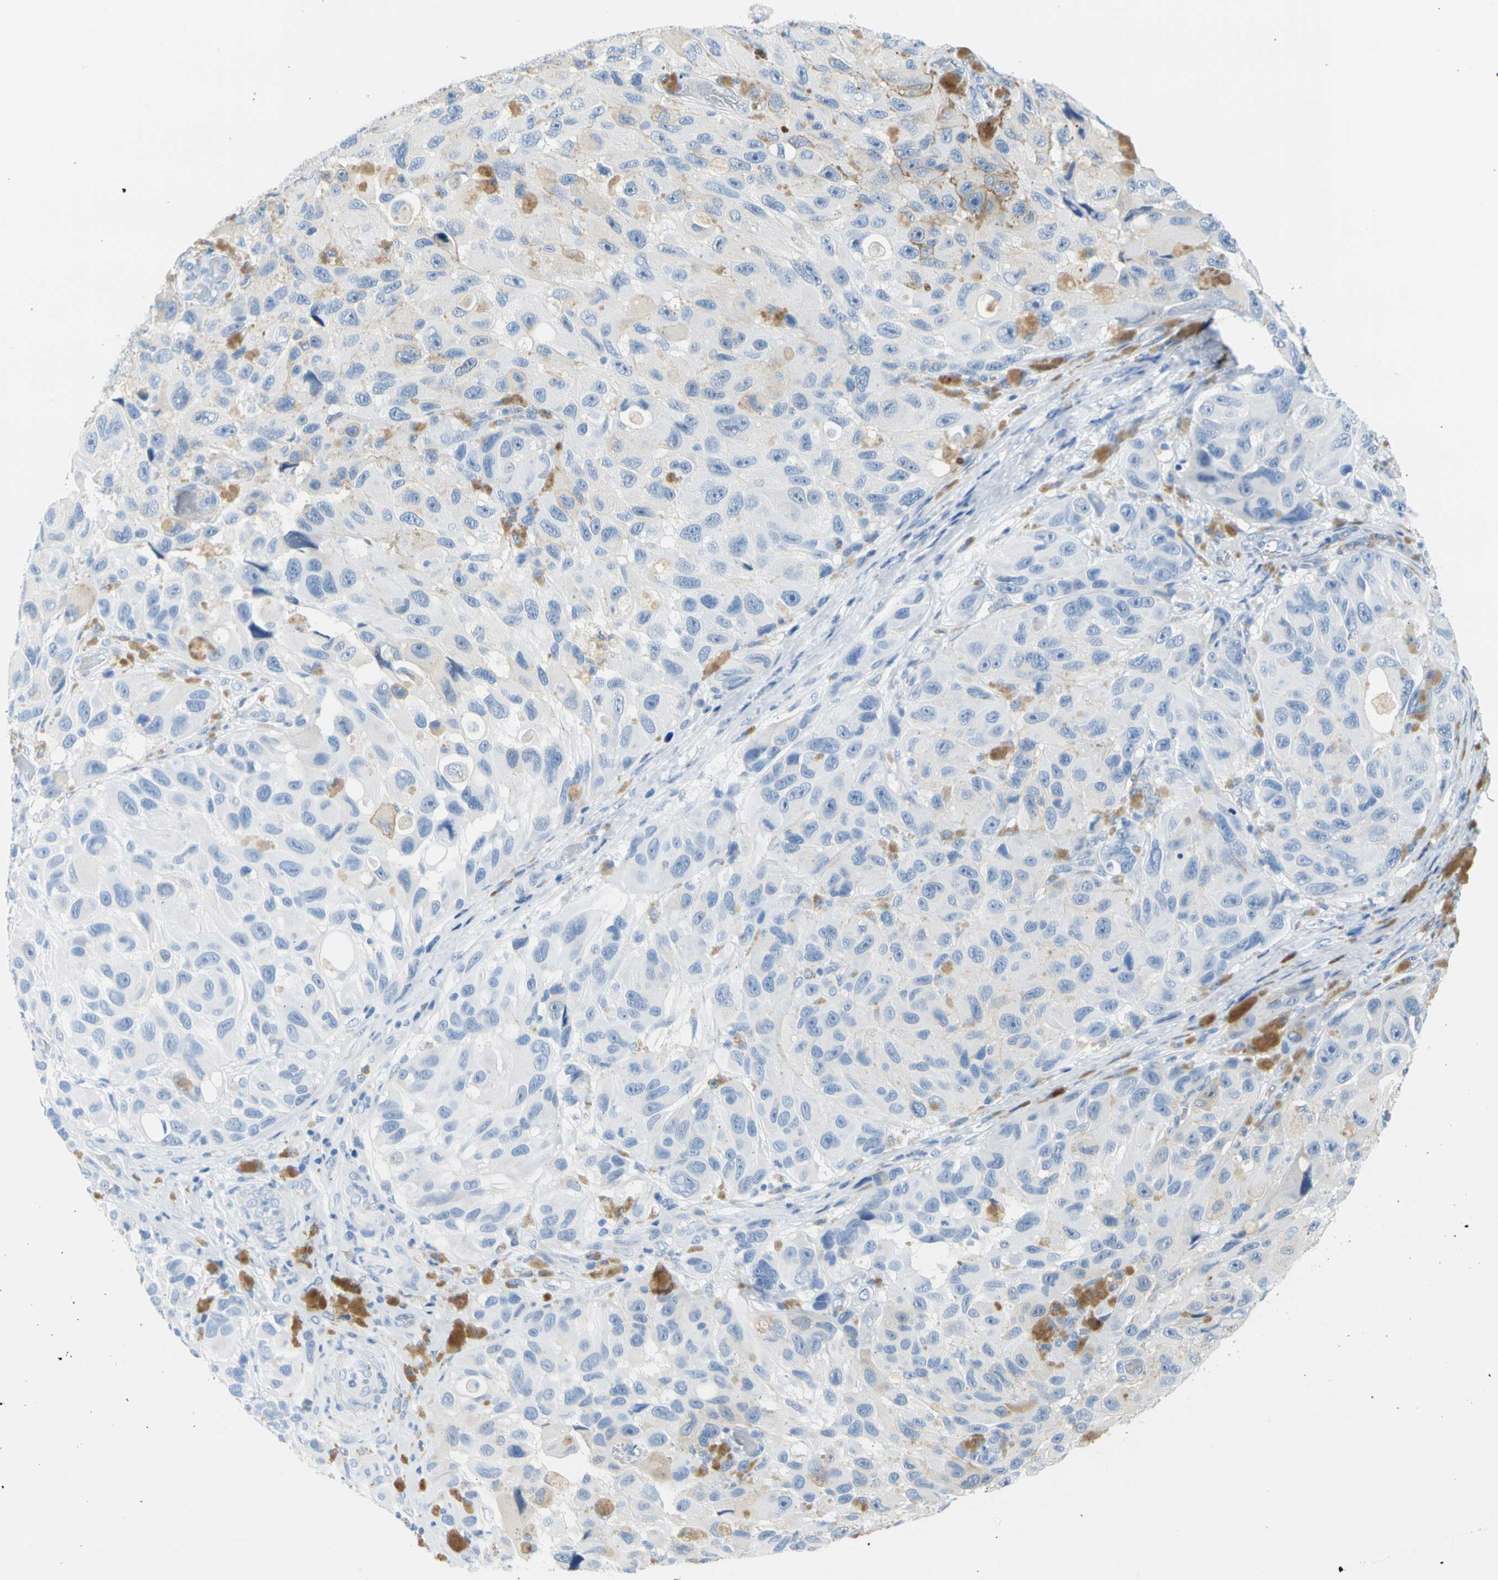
{"staining": {"intensity": "negative", "quantity": "none", "location": "none"}, "tissue": "melanoma", "cell_type": "Tumor cells", "image_type": "cancer", "snomed": [{"axis": "morphology", "description": "Malignant melanoma, NOS"}, {"axis": "topography", "description": "Skin"}], "caption": "Immunohistochemistry of melanoma reveals no positivity in tumor cells.", "gene": "CEL", "patient": {"sex": "female", "age": 73}}